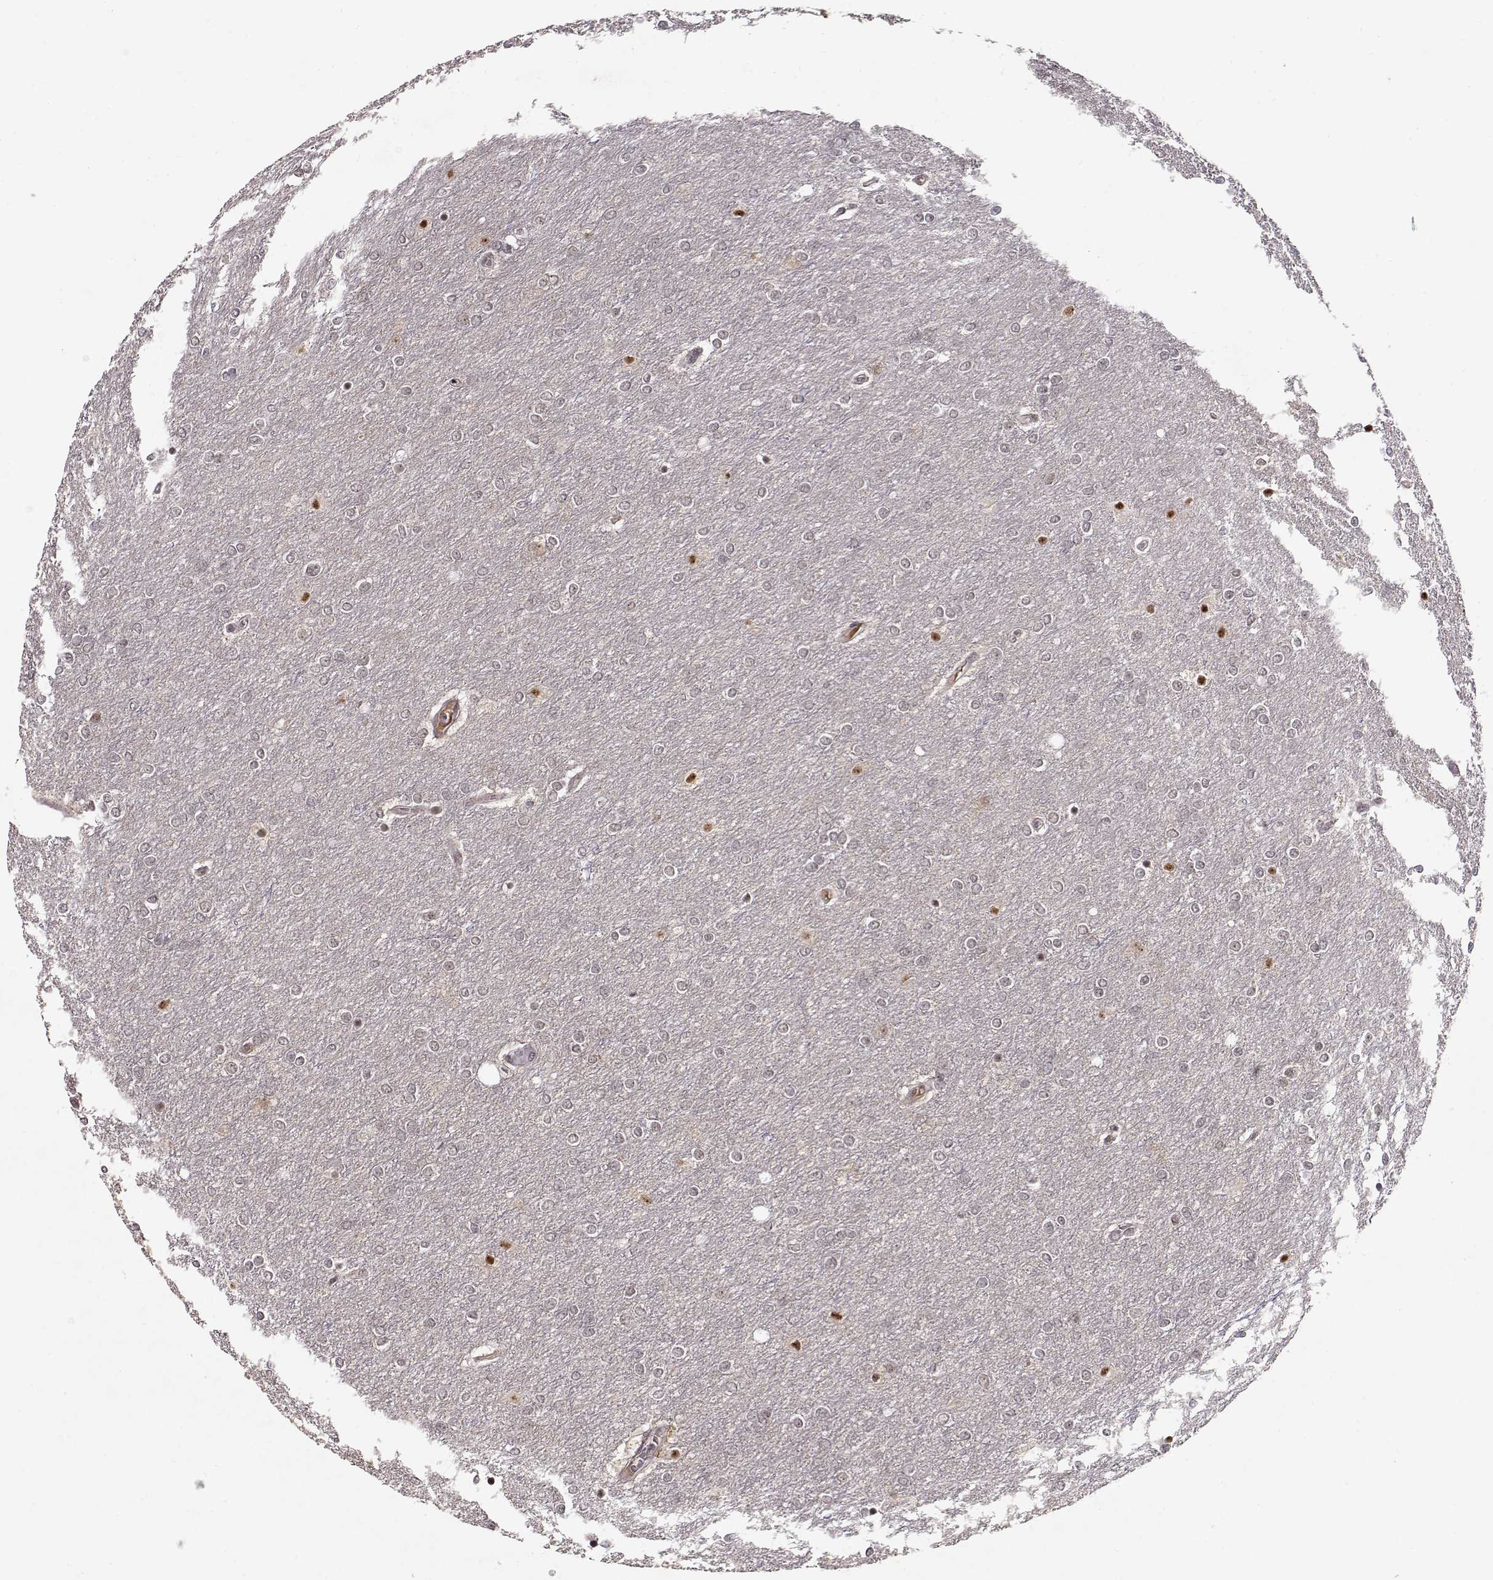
{"staining": {"intensity": "moderate", "quantity": "<25%", "location": "nuclear"}, "tissue": "glioma", "cell_type": "Tumor cells", "image_type": "cancer", "snomed": [{"axis": "morphology", "description": "Glioma, malignant, High grade"}, {"axis": "topography", "description": "Brain"}], "caption": "Immunohistochemistry (IHC) of human glioma shows low levels of moderate nuclear staining in approximately <25% of tumor cells. The staining is performed using DAB (3,3'-diaminobenzidine) brown chromogen to label protein expression. The nuclei are counter-stained blue using hematoxylin.", "gene": "CSNK2A1", "patient": {"sex": "female", "age": 61}}